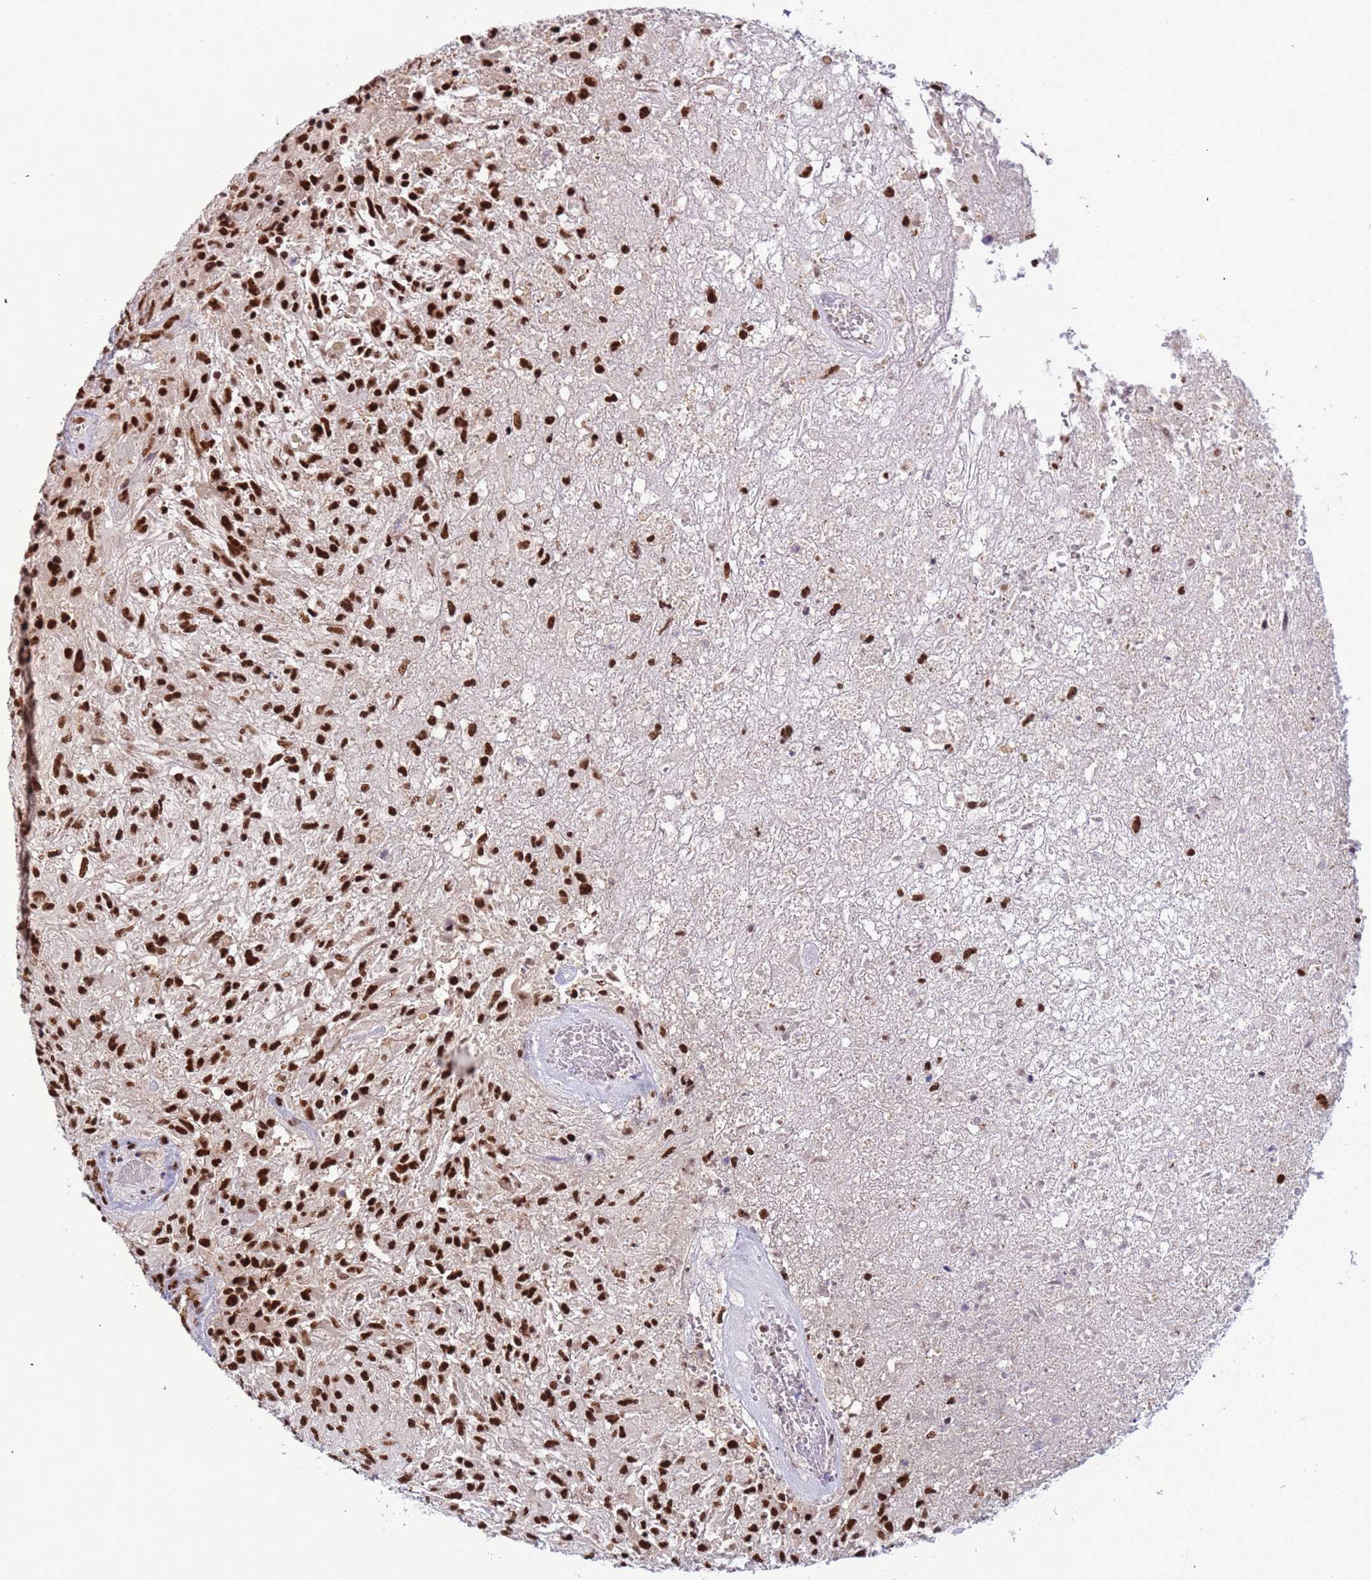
{"staining": {"intensity": "strong", "quantity": ">75%", "location": "nuclear"}, "tissue": "glioma", "cell_type": "Tumor cells", "image_type": "cancer", "snomed": [{"axis": "morphology", "description": "Glioma, malignant, High grade"}, {"axis": "topography", "description": "Brain"}], "caption": "The micrograph displays immunohistochemical staining of glioma. There is strong nuclear positivity is present in about >75% of tumor cells. (DAB IHC with brightfield microscopy, high magnification).", "gene": "SRRT", "patient": {"sex": "male", "age": 56}}